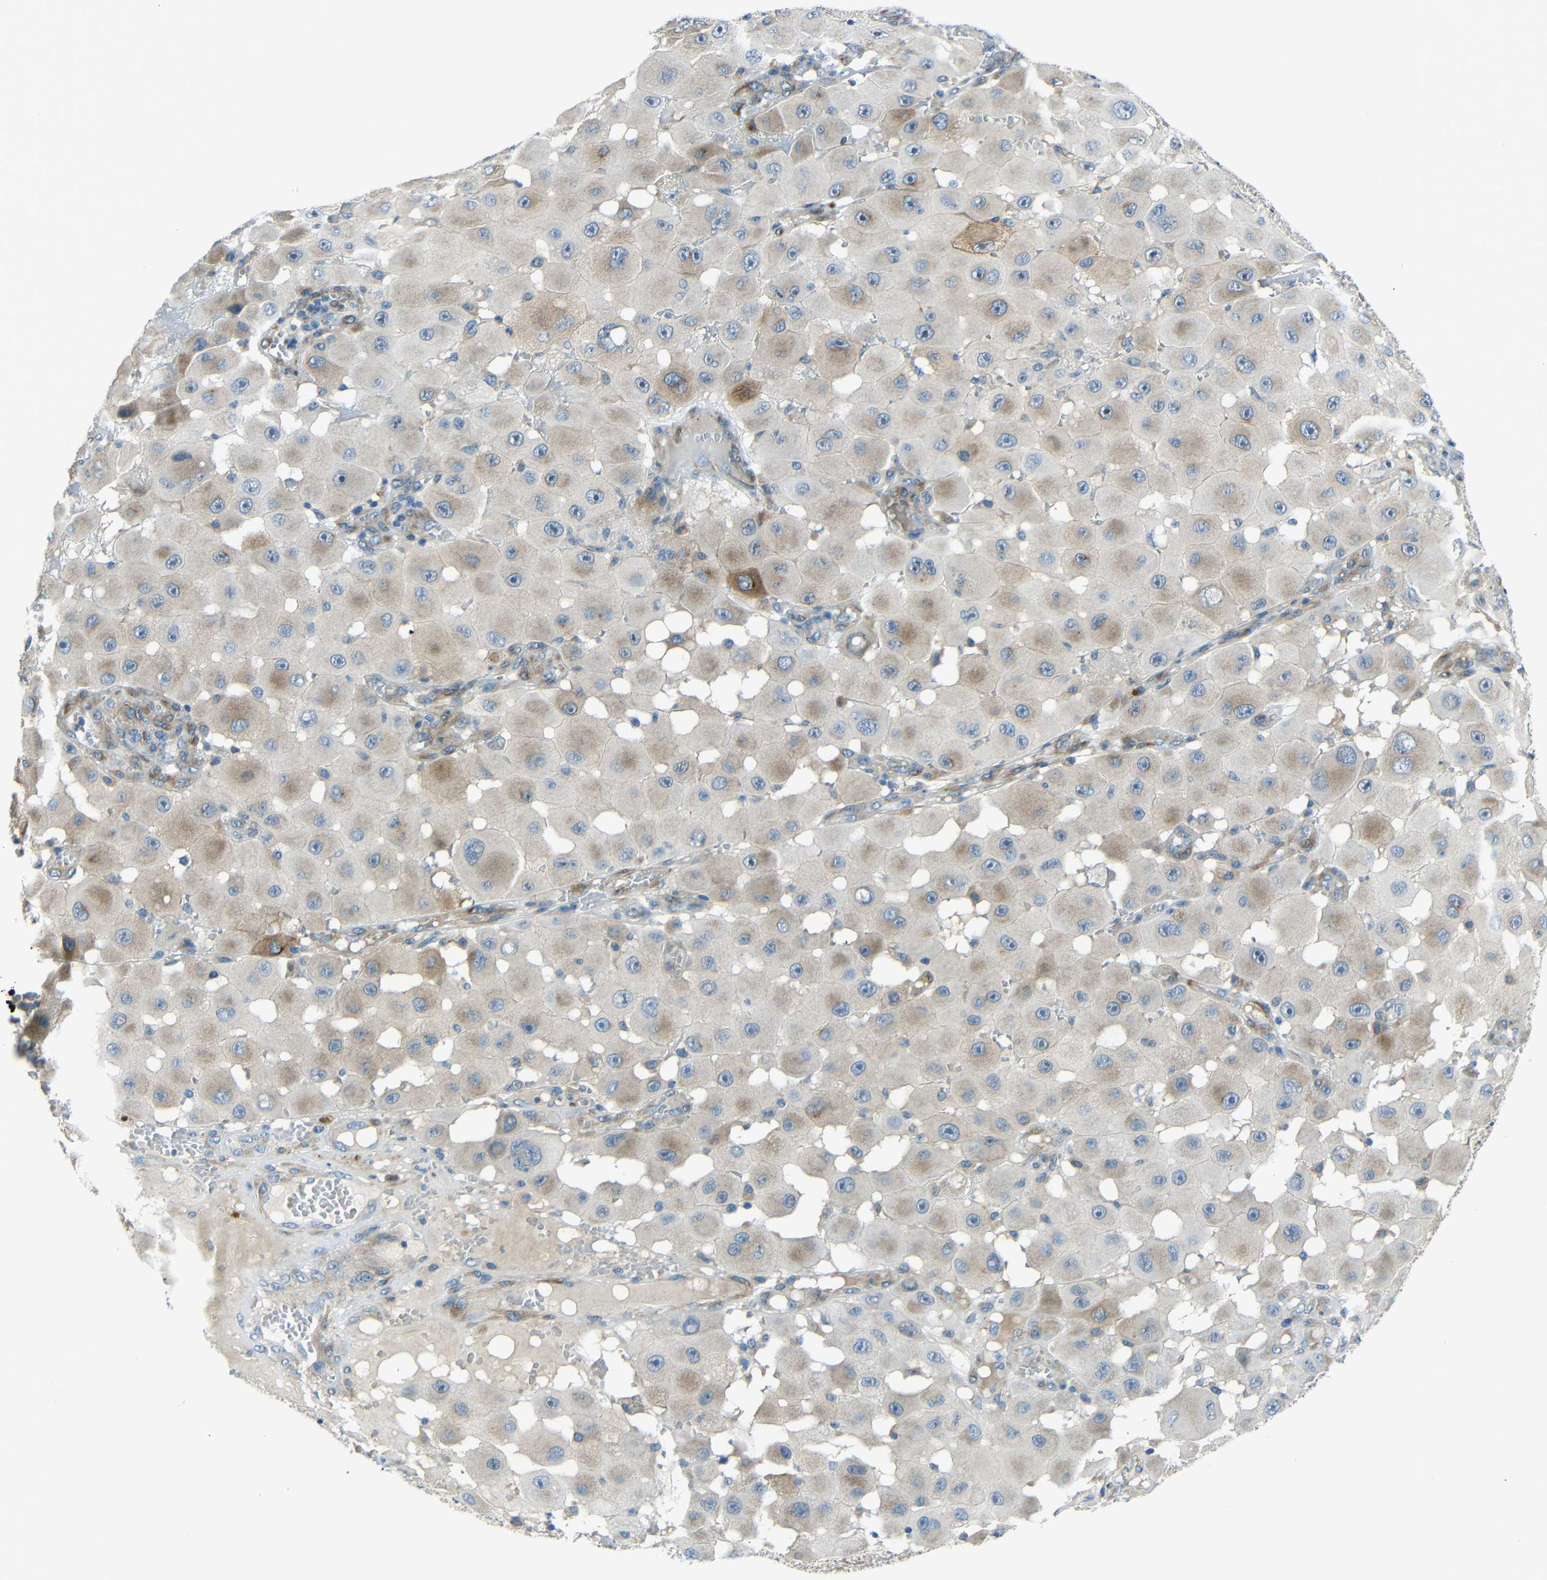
{"staining": {"intensity": "moderate", "quantity": "<25%", "location": "cytoplasmic/membranous"}, "tissue": "melanoma", "cell_type": "Tumor cells", "image_type": "cancer", "snomed": [{"axis": "morphology", "description": "Malignant melanoma, NOS"}, {"axis": "topography", "description": "Skin"}], "caption": "Melanoma stained for a protein (brown) demonstrates moderate cytoplasmic/membranous positive positivity in approximately <25% of tumor cells.", "gene": "DCLK1", "patient": {"sex": "female", "age": 81}}